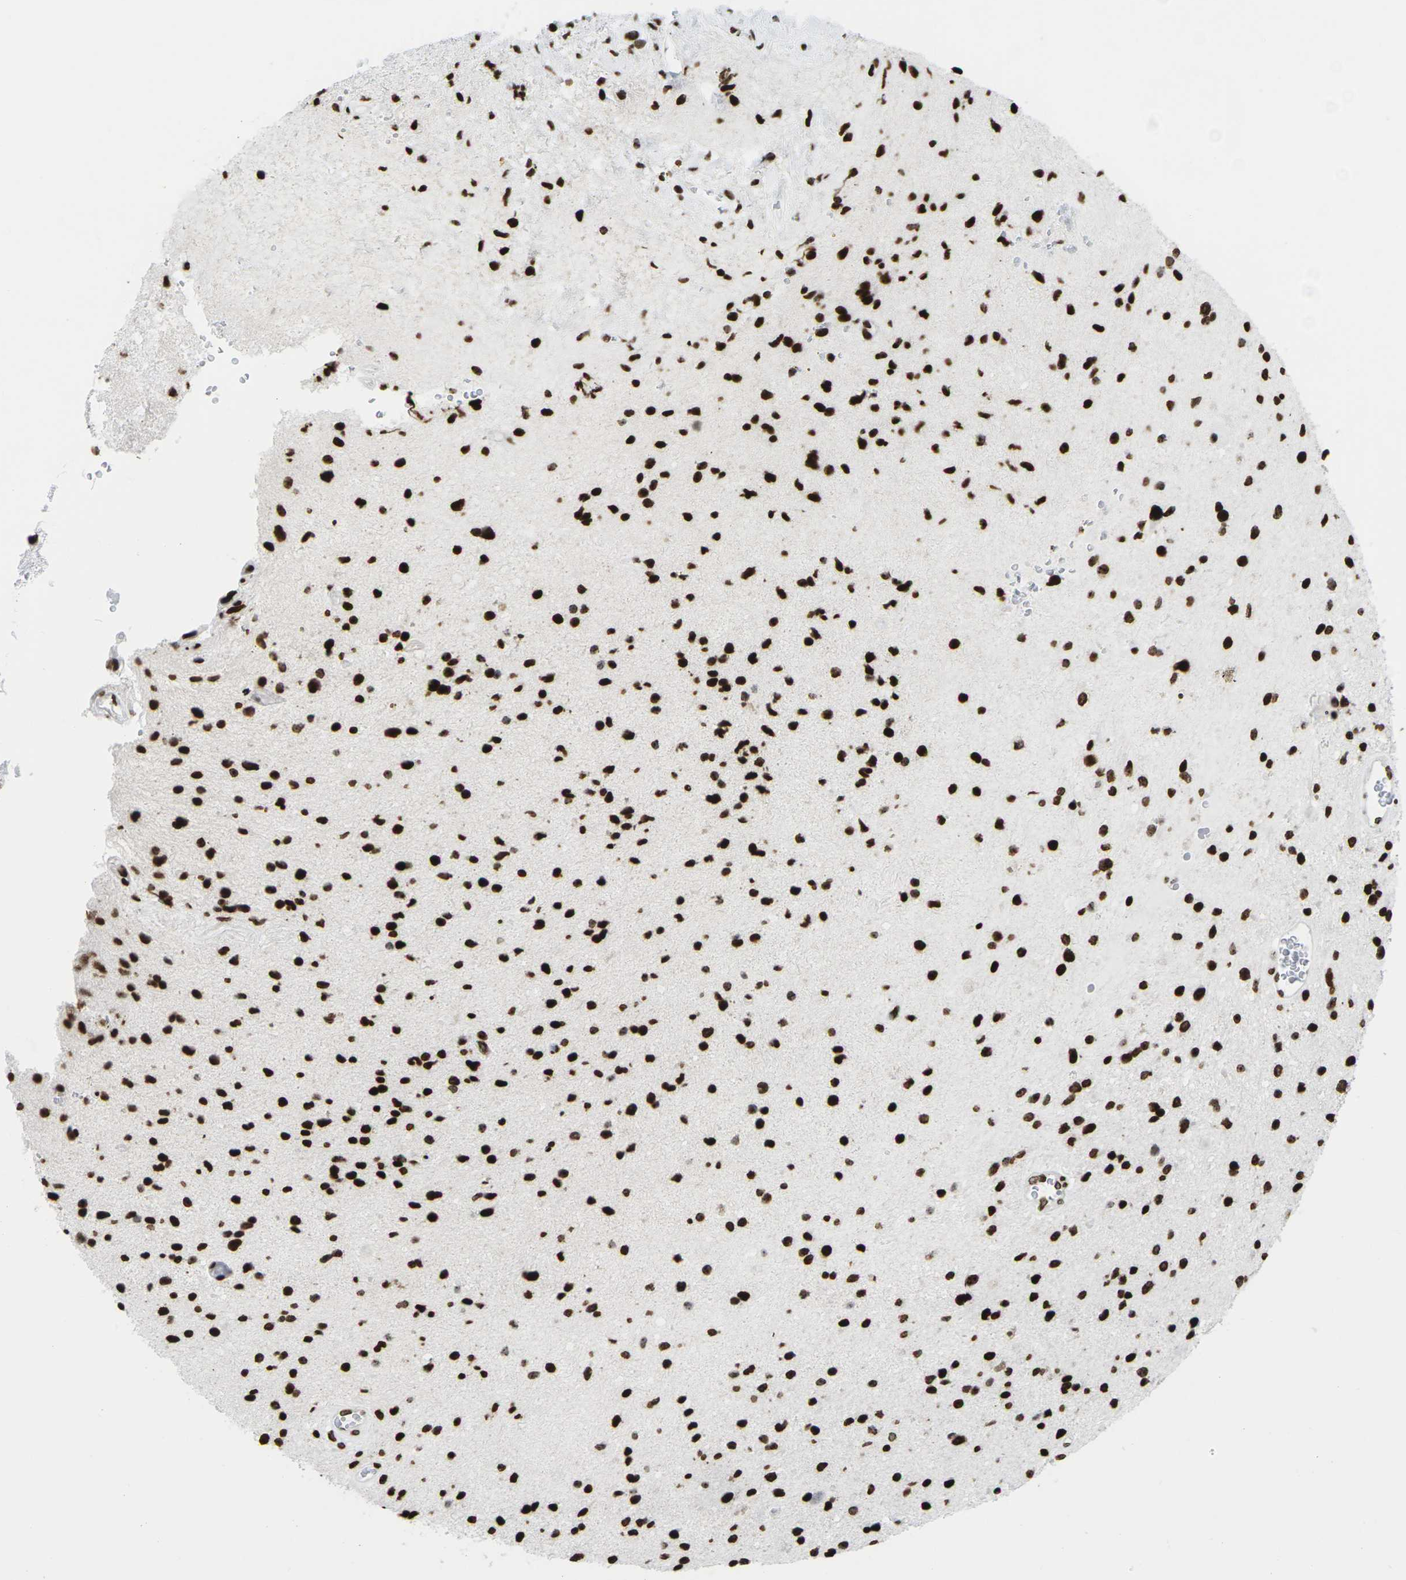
{"staining": {"intensity": "strong", "quantity": ">75%", "location": "nuclear"}, "tissue": "glioma", "cell_type": "Tumor cells", "image_type": "cancer", "snomed": [{"axis": "morphology", "description": "Glioma, malignant, High grade"}, {"axis": "topography", "description": "Brain"}], "caption": "Glioma stained with DAB (3,3'-diaminobenzidine) immunohistochemistry demonstrates high levels of strong nuclear staining in about >75% of tumor cells.", "gene": "H1-4", "patient": {"sex": "male", "age": 33}}